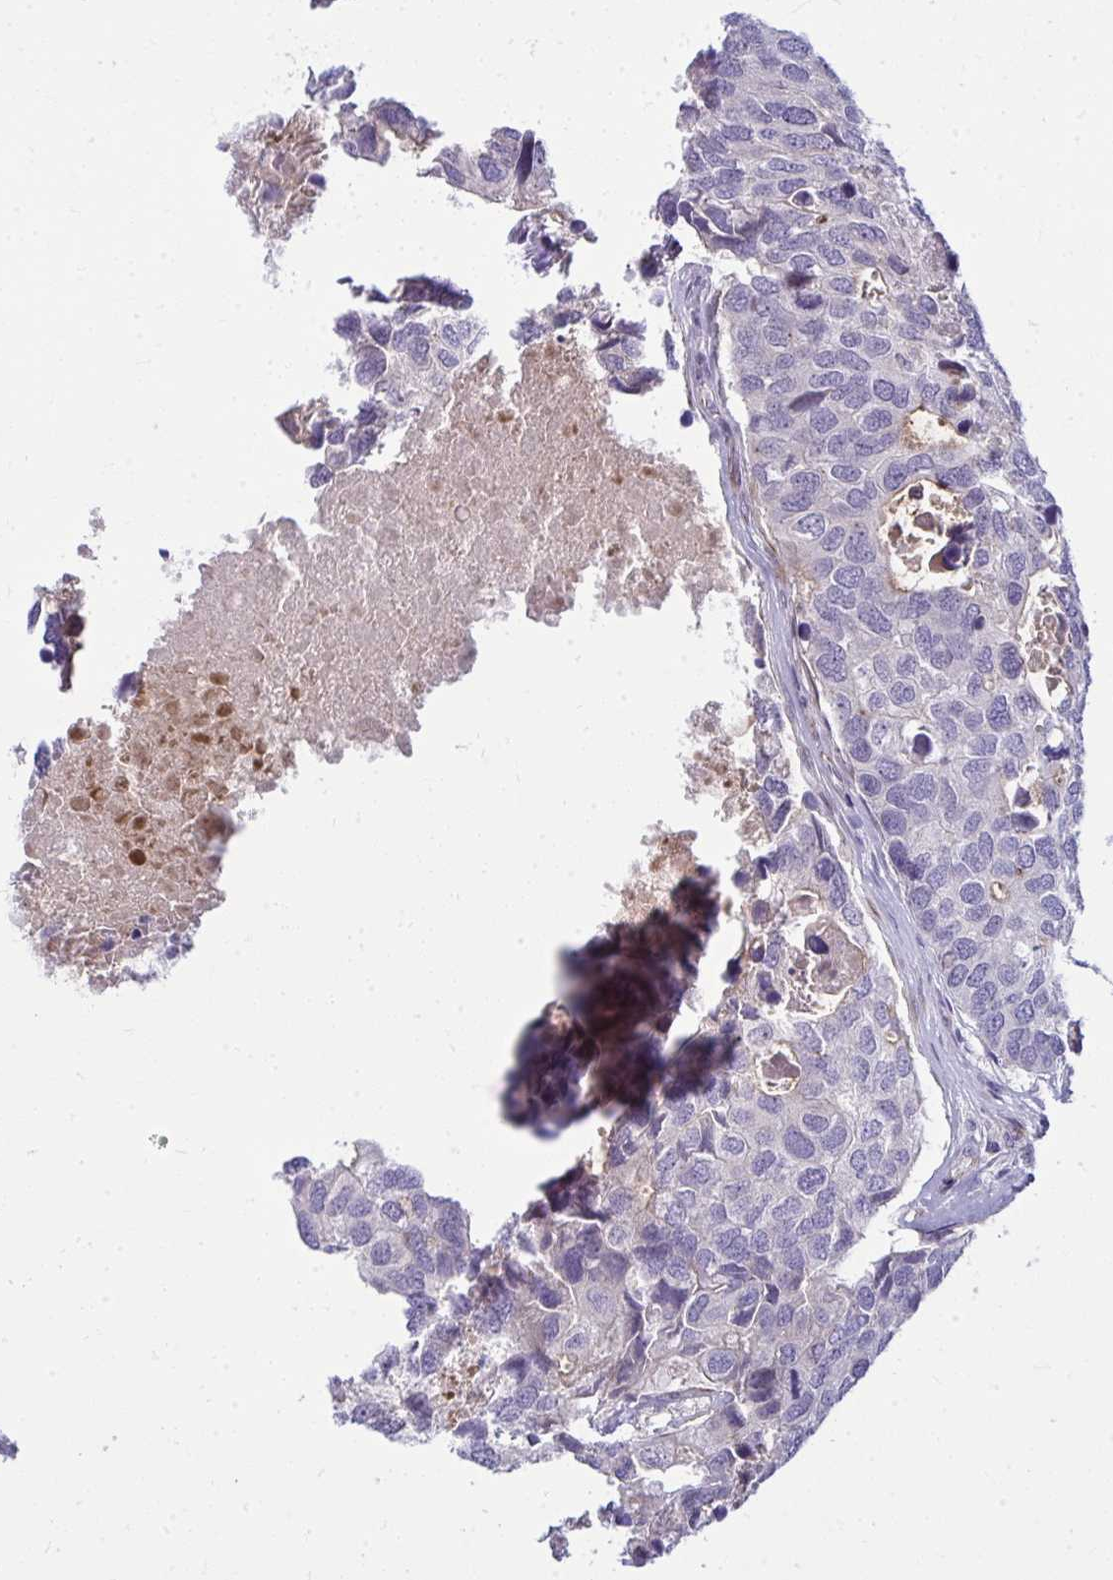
{"staining": {"intensity": "negative", "quantity": "none", "location": "none"}, "tissue": "breast cancer", "cell_type": "Tumor cells", "image_type": "cancer", "snomed": [{"axis": "morphology", "description": "Duct carcinoma"}, {"axis": "topography", "description": "Breast"}], "caption": "The immunohistochemistry photomicrograph has no significant expression in tumor cells of breast cancer (invasive ductal carcinoma) tissue.", "gene": "SLC14A1", "patient": {"sex": "female", "age": 83}}